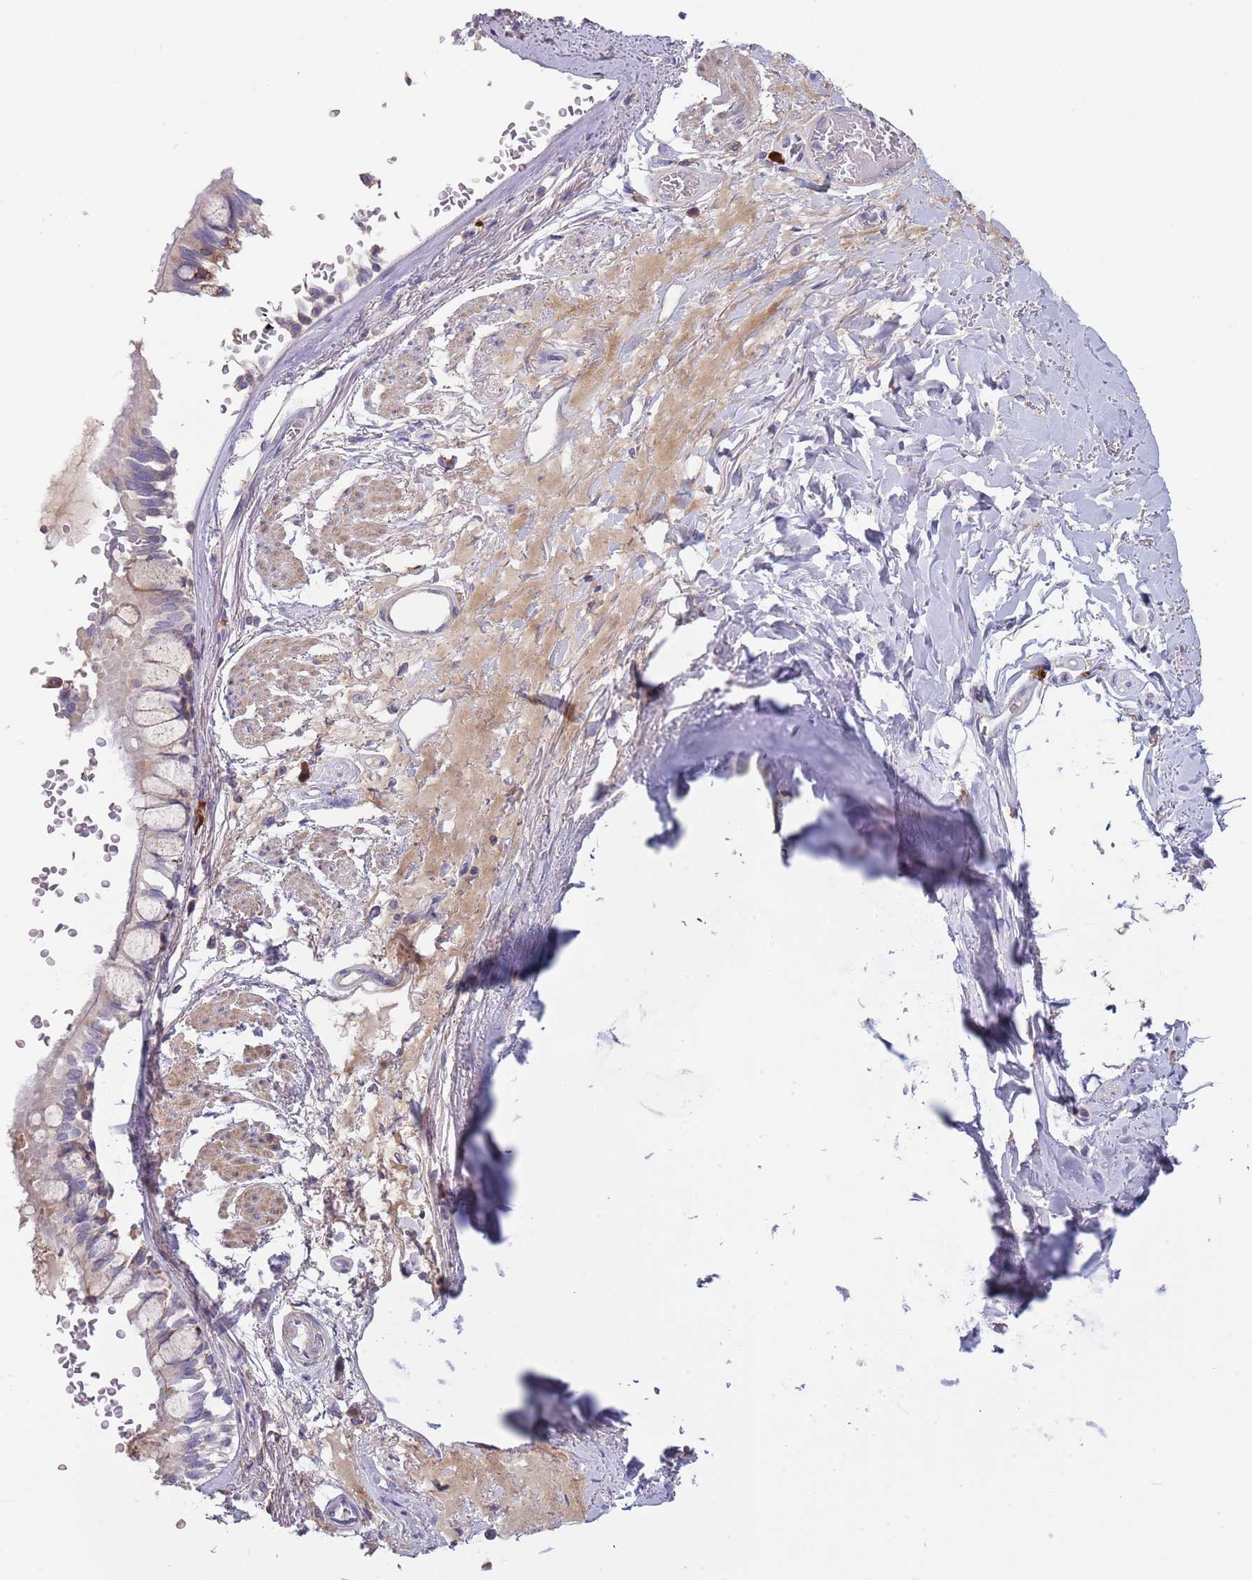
{"staining": {"intensity": "weak", "quantity": "<25%", "location": "cytoplasmic/membranous"}, "tissue": "bronchus", "cell_type": "Respiratory epithelial cells", "image_type": "normal", "snomed": [{"axis": "morphology", "description": "Normal tissue, NOS"}, {"axis": "topography", "description": "Bronchus"}], "caption": "Human bronchus stained for a protein using IHC demonstrates no staining in respiratory epithelial cells.", "gene": "SUSD1", "patient": {"sex": "male", "age": 70}}